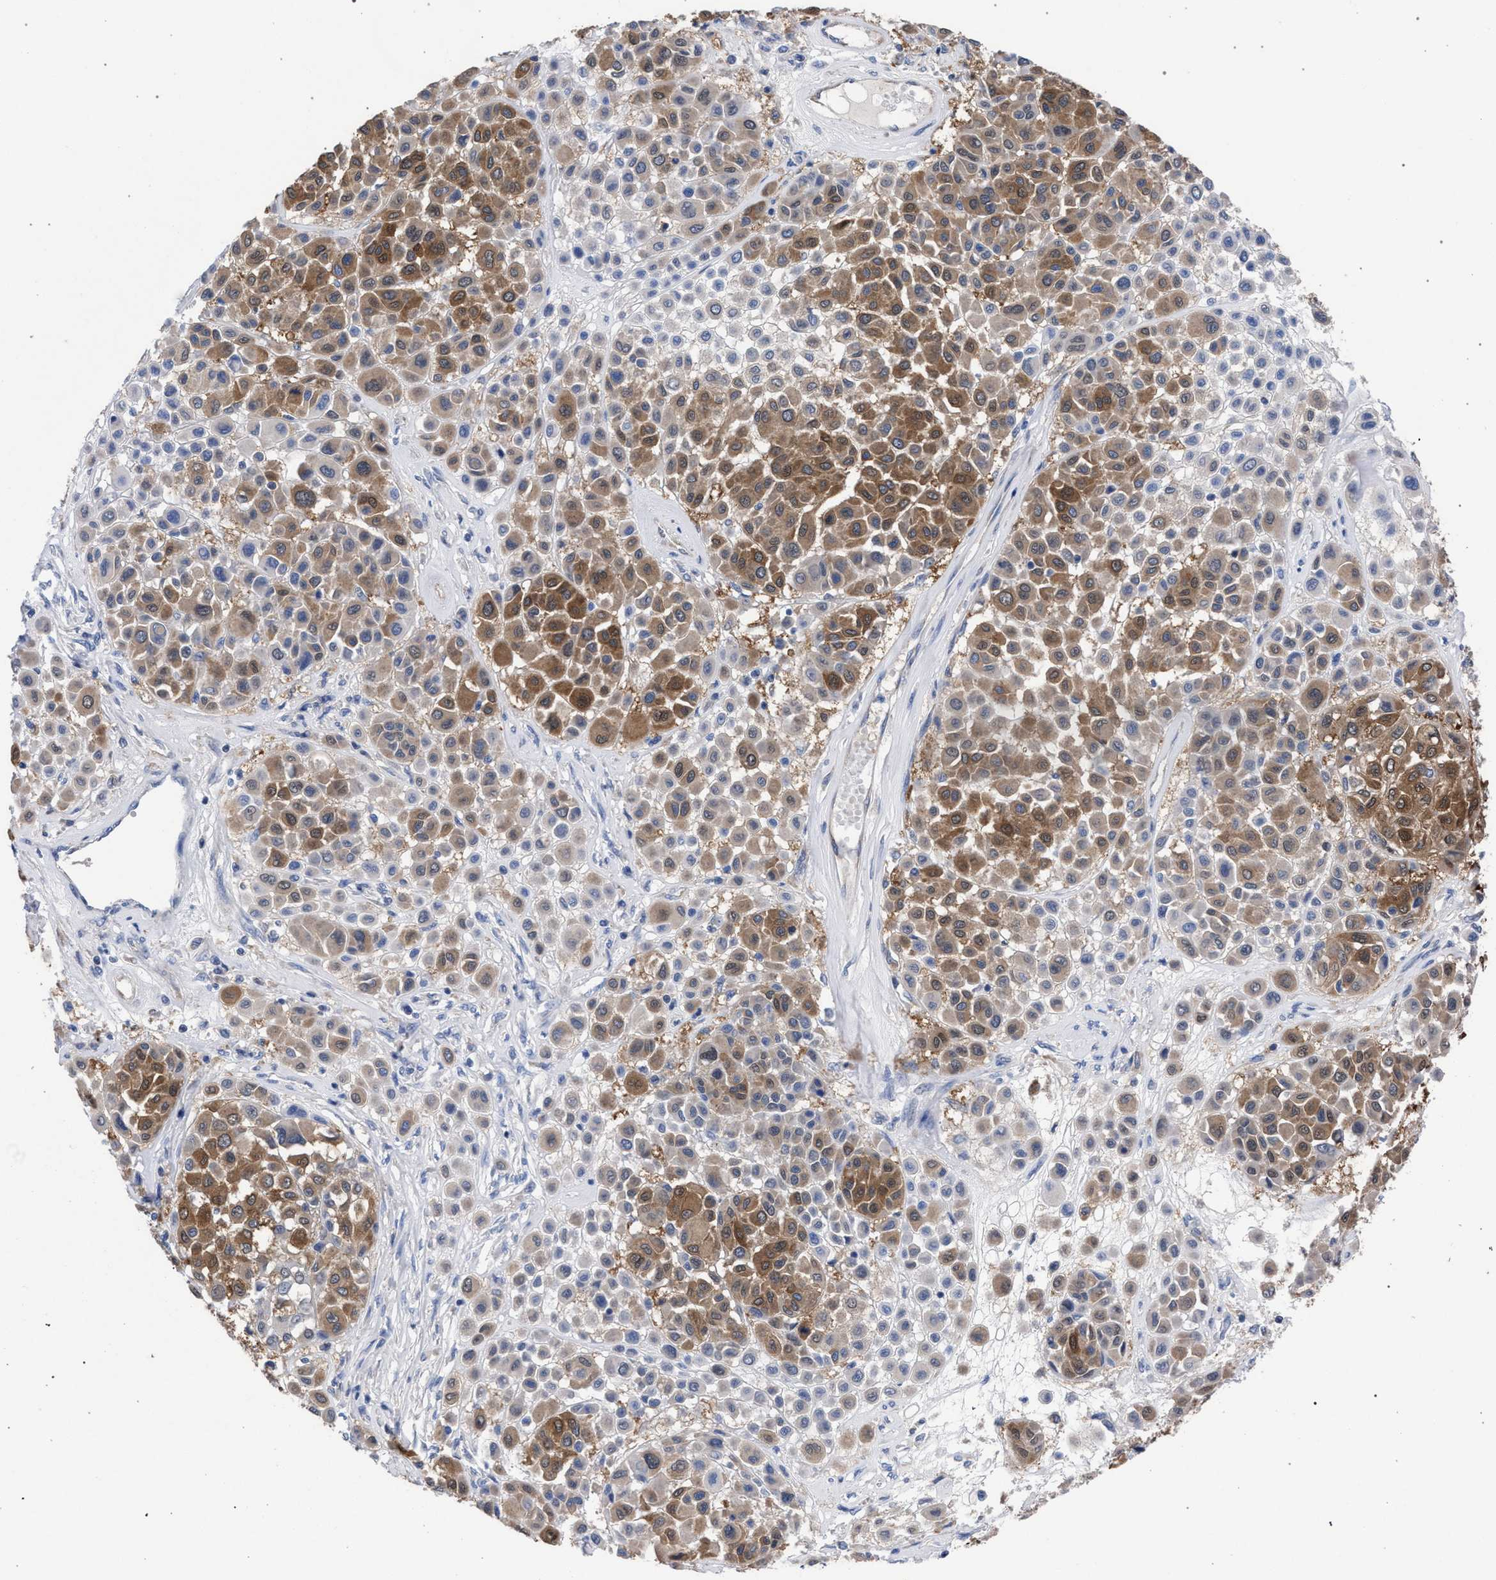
{"staining": {"intensity": "moderate", "quantity": ">75%", "location": "cytoplasmic/membranous"}, "tissue": "melanoma", "cell_type": "Tumor cells", "image_type": "cancer", "snomed": [{"axis": "morphology", "description": "Malignant melanoma, Metastatic site"}, {"axis": "topography", "description": "Soft tissue"}], "caption": "This photomicrograph reveals immunohistochemistry staining of human melanoma, with medium moderate cytoplasmic/membranous positivity in approximately >75% of tumor cells.", "gene": "GMPR", "patient": {"sex": "male", "age": 41}}